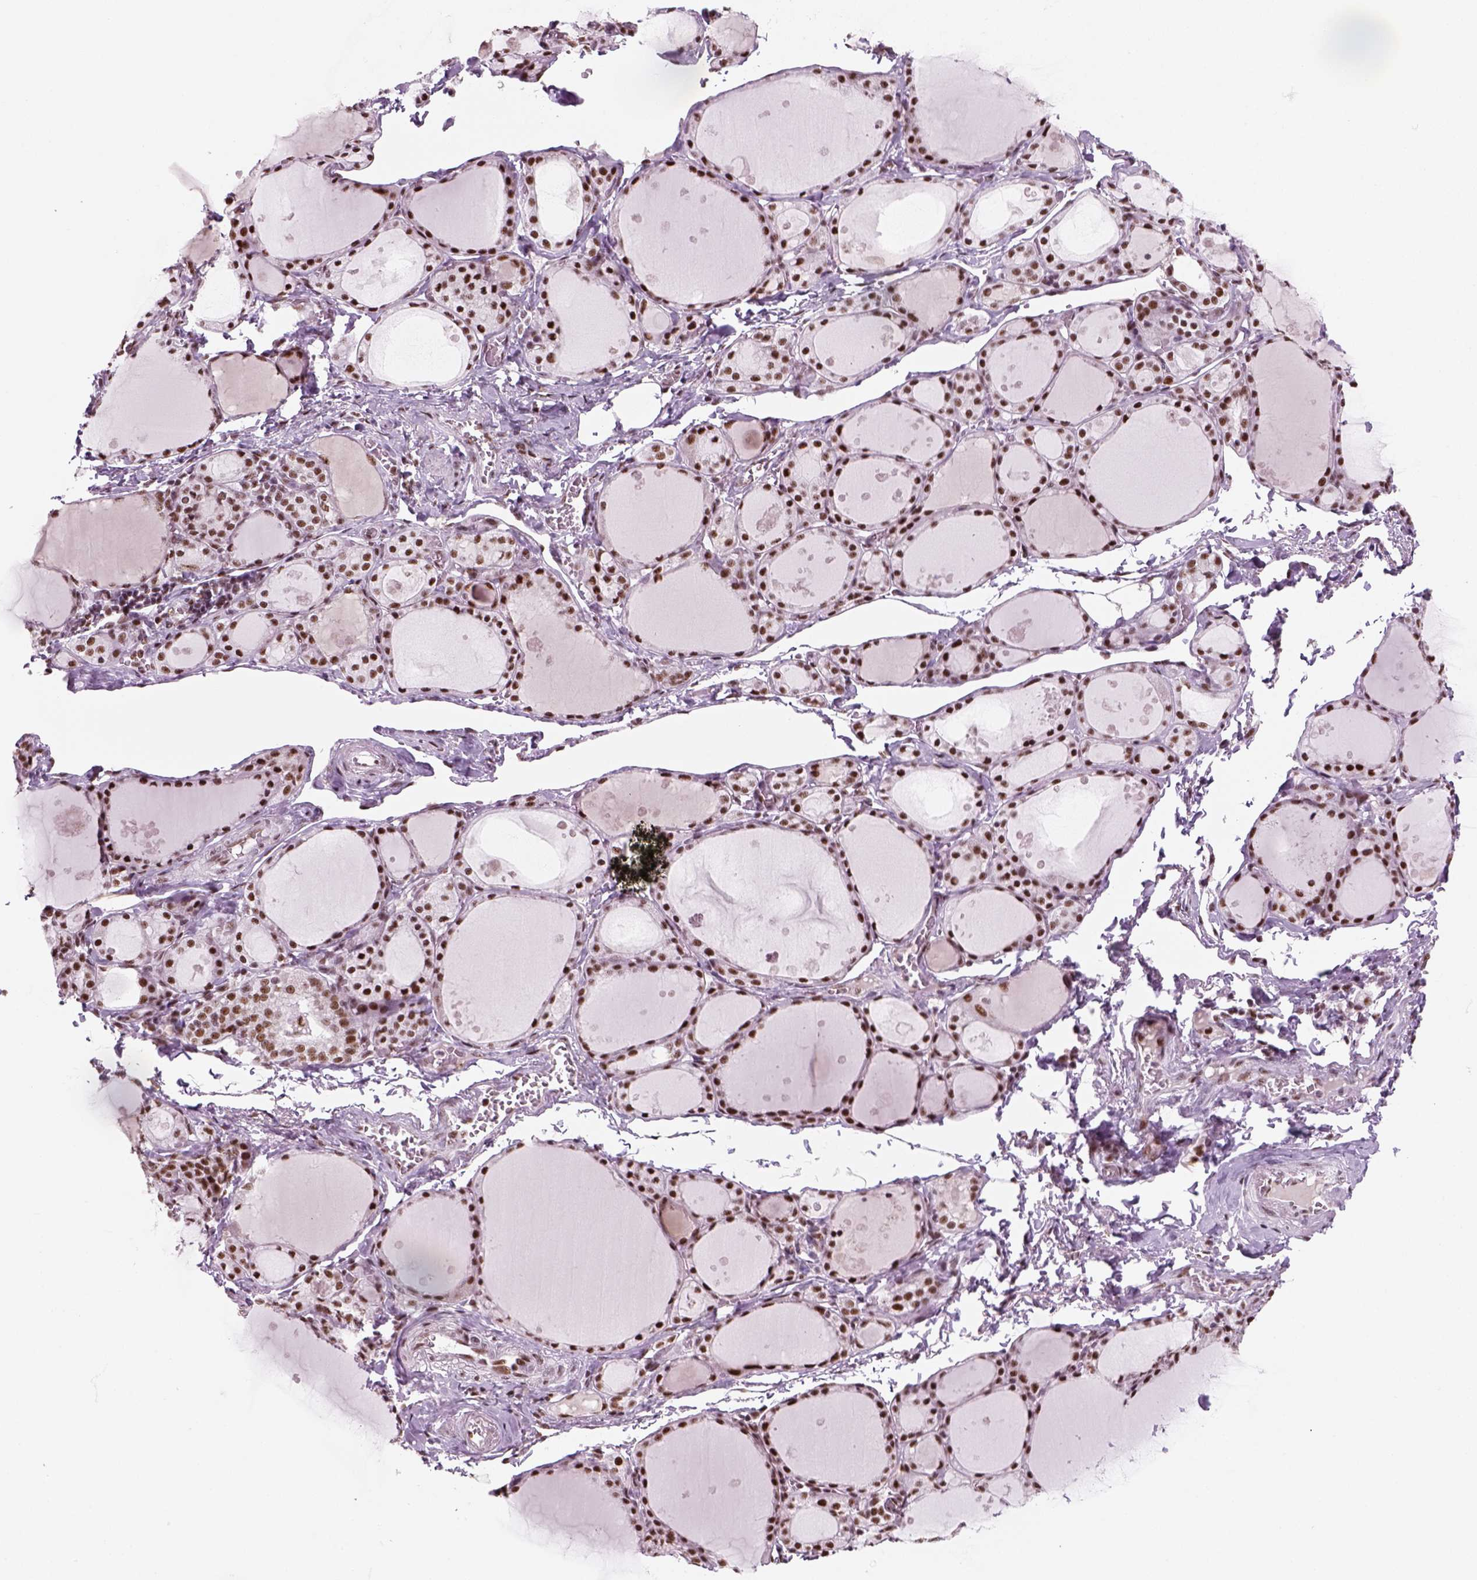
{"staining": {"intensity": "strong", "quantity": ">75%", "location": "nuclear"}, "tissue": "thyroid gland", "cell_type": "Glandular cells", "image_type": "normal", "snomed": [{"axis": "morphology", "description": "Normal tissue, NOS"}, {"axis": "topography", "description": "Thyroid gland"}], "caption": "IHC histopathology image of benign thyroid gland: human thyroid gland stained using immunohistochemistry (IHC) demonstrates high levels of strong protein expression localized specifically in the nuclear of glandular cells, appearing as a nuclear brown color.", "gene": "GTF2F1", "patient": {"sex": "male", "age": 68}}